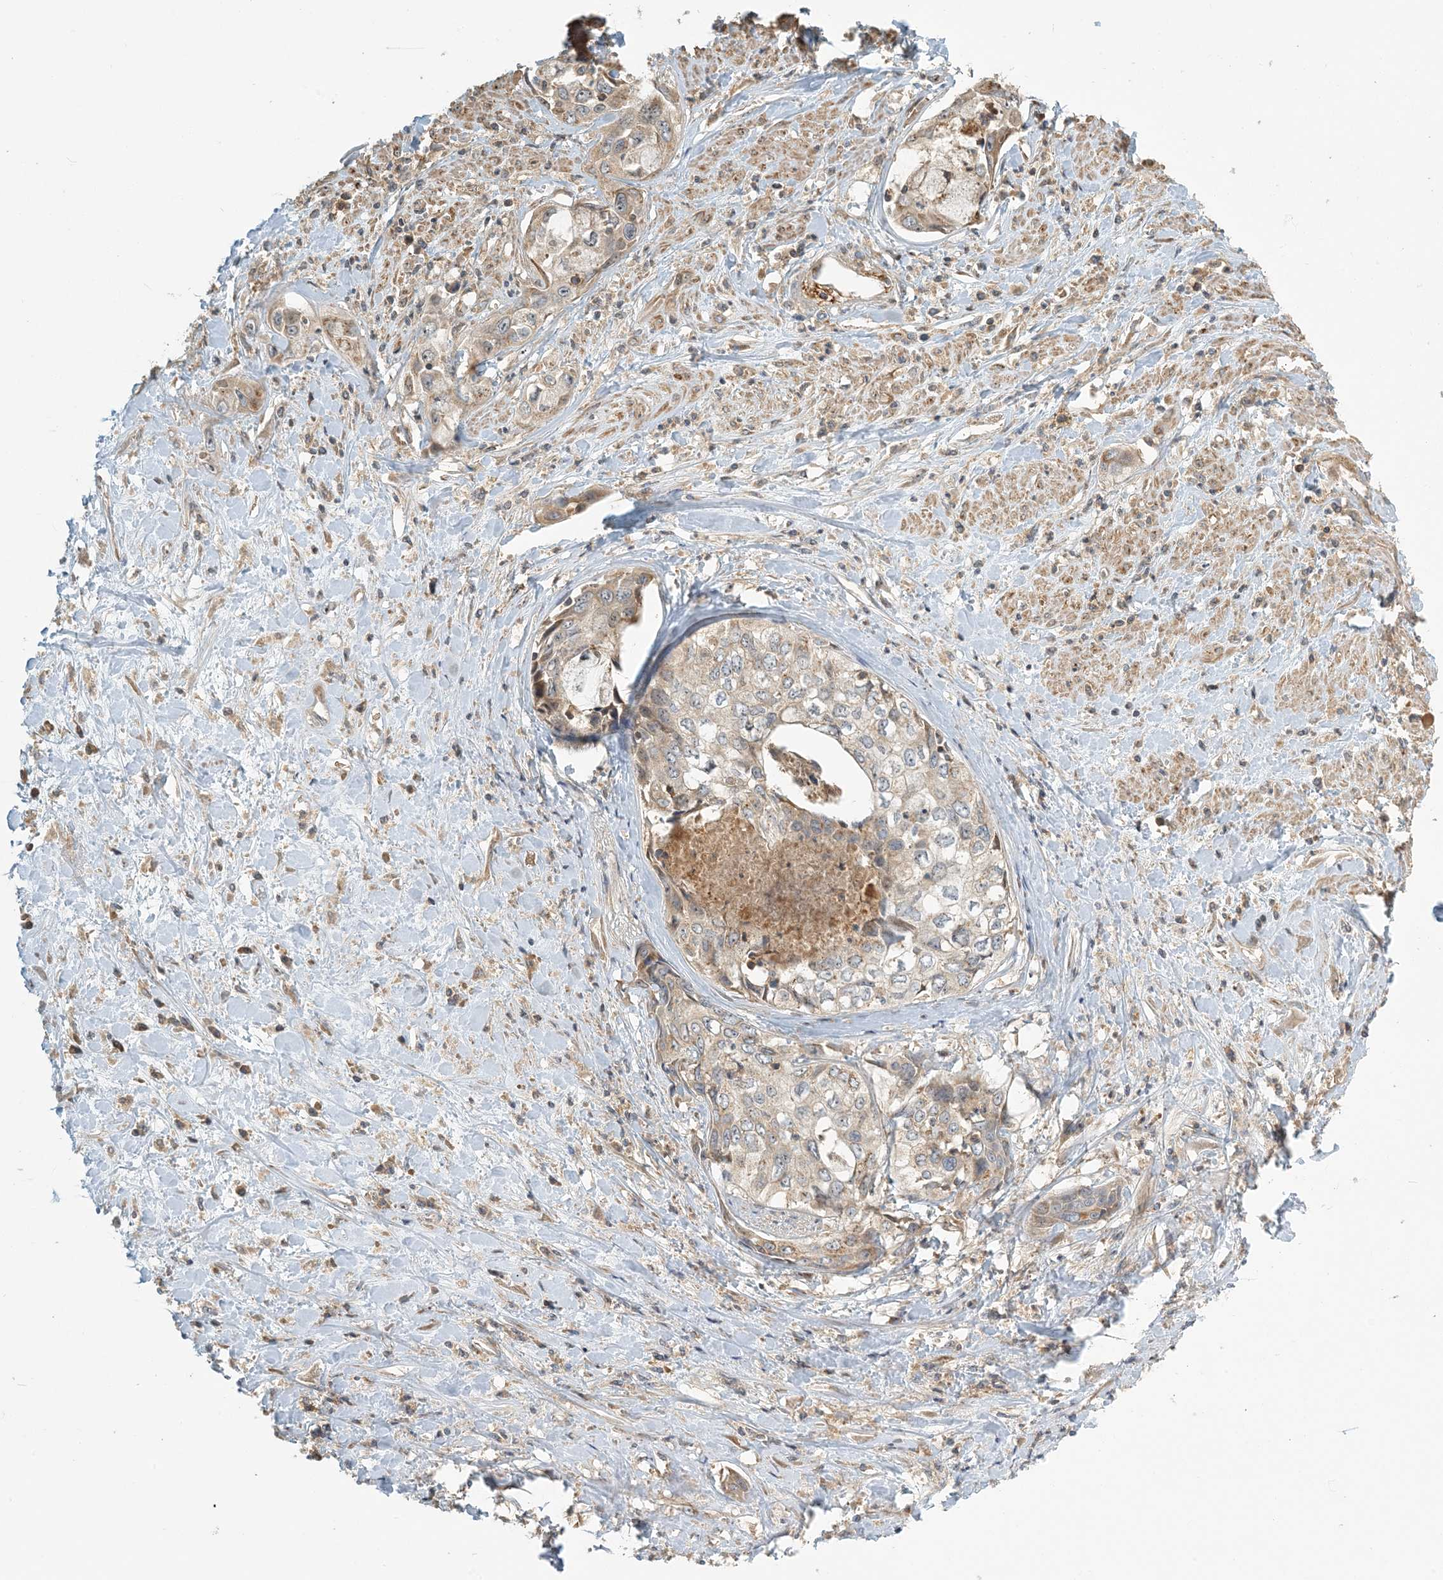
{"staining": {"intensity": "weak", "quantity": "<25%", "location": "cytoplasmic/membranous"}, "tissue": "cervical cancer", "cell_type": "Tumor cells", "image_type": "cancer", "snomed": [{"axis": "morphology", "description": "Squamous cell carcinoma, NOS"}, {"axis": "topography", "description": "Cervix"}], "caption": "This histopathology image is of cervical cancer stained with immunohistochemistry to label a protein in brown with the nuclei are counter-stained blue. There is no positivity in tumor cells.", "gene": "COLEC11", "patient": {"sex": "female", "age": 31}}